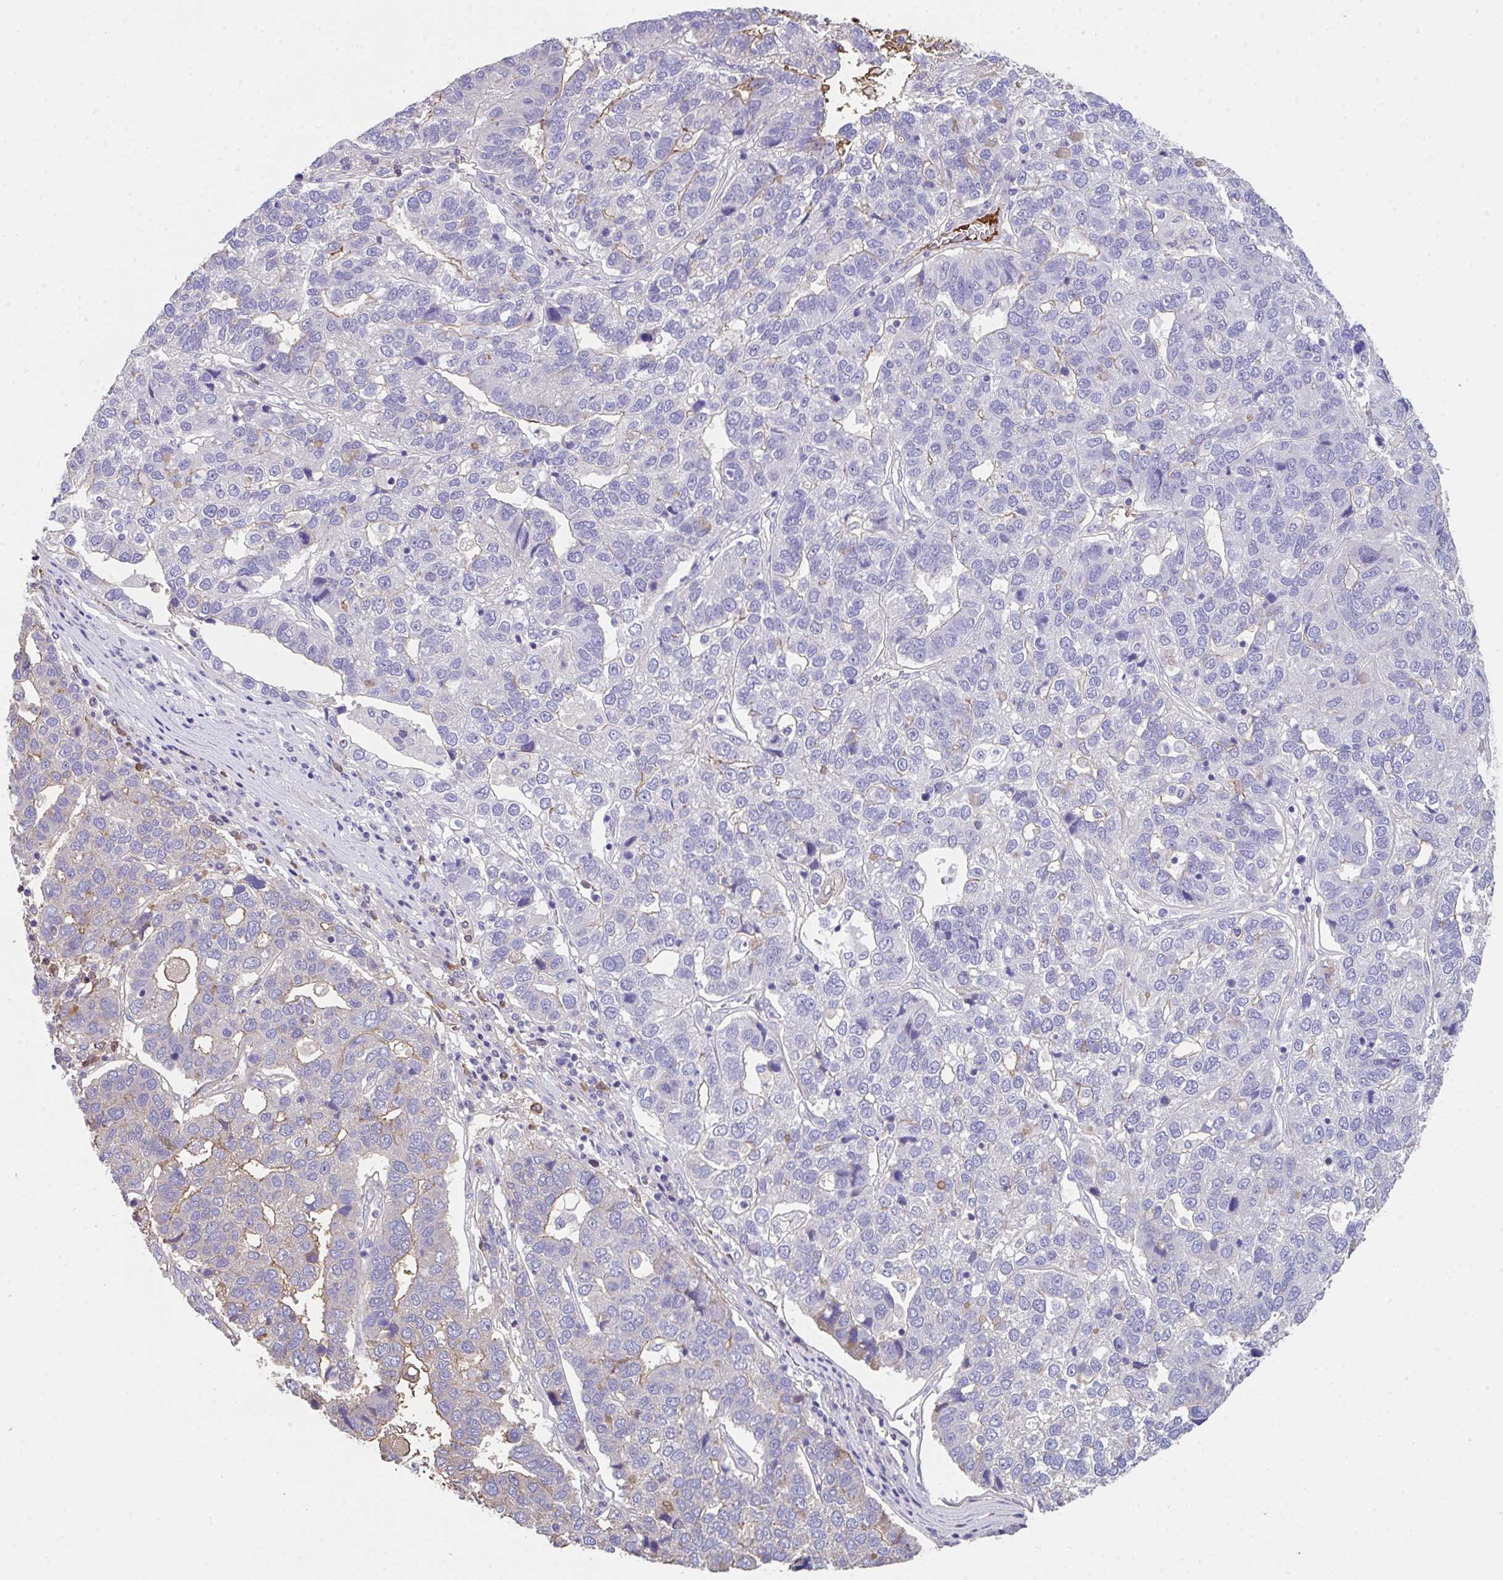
{"staining": {"intensity": "moderate", "quantity": "<25%", "location": "cytoplasmic/membranous"}, "tissue": "pancreatic cancer", "cell_type": "Tumor cells", "image_type": "cancer", "snomed": [{"axis": "morphology", "description": "Adenocarcinoma, NOS"}, {"axis": "topography", "description": "Pancreas"}], "caption": "An immunohistochemistry (IHC) image of tumor tissue is shown. Protein staining in brown shows moderate cytoplasmic/membranous positivity in pancreatic cancer within tumor cells. (Stains: DAB (3,3'-diaminobenzidine) in brown, nuclei in blue, Microscopy: brightfield microscopy at high magnification).", "gene": "ZNF813", "patient": {"sex": "female", "age": 61}}